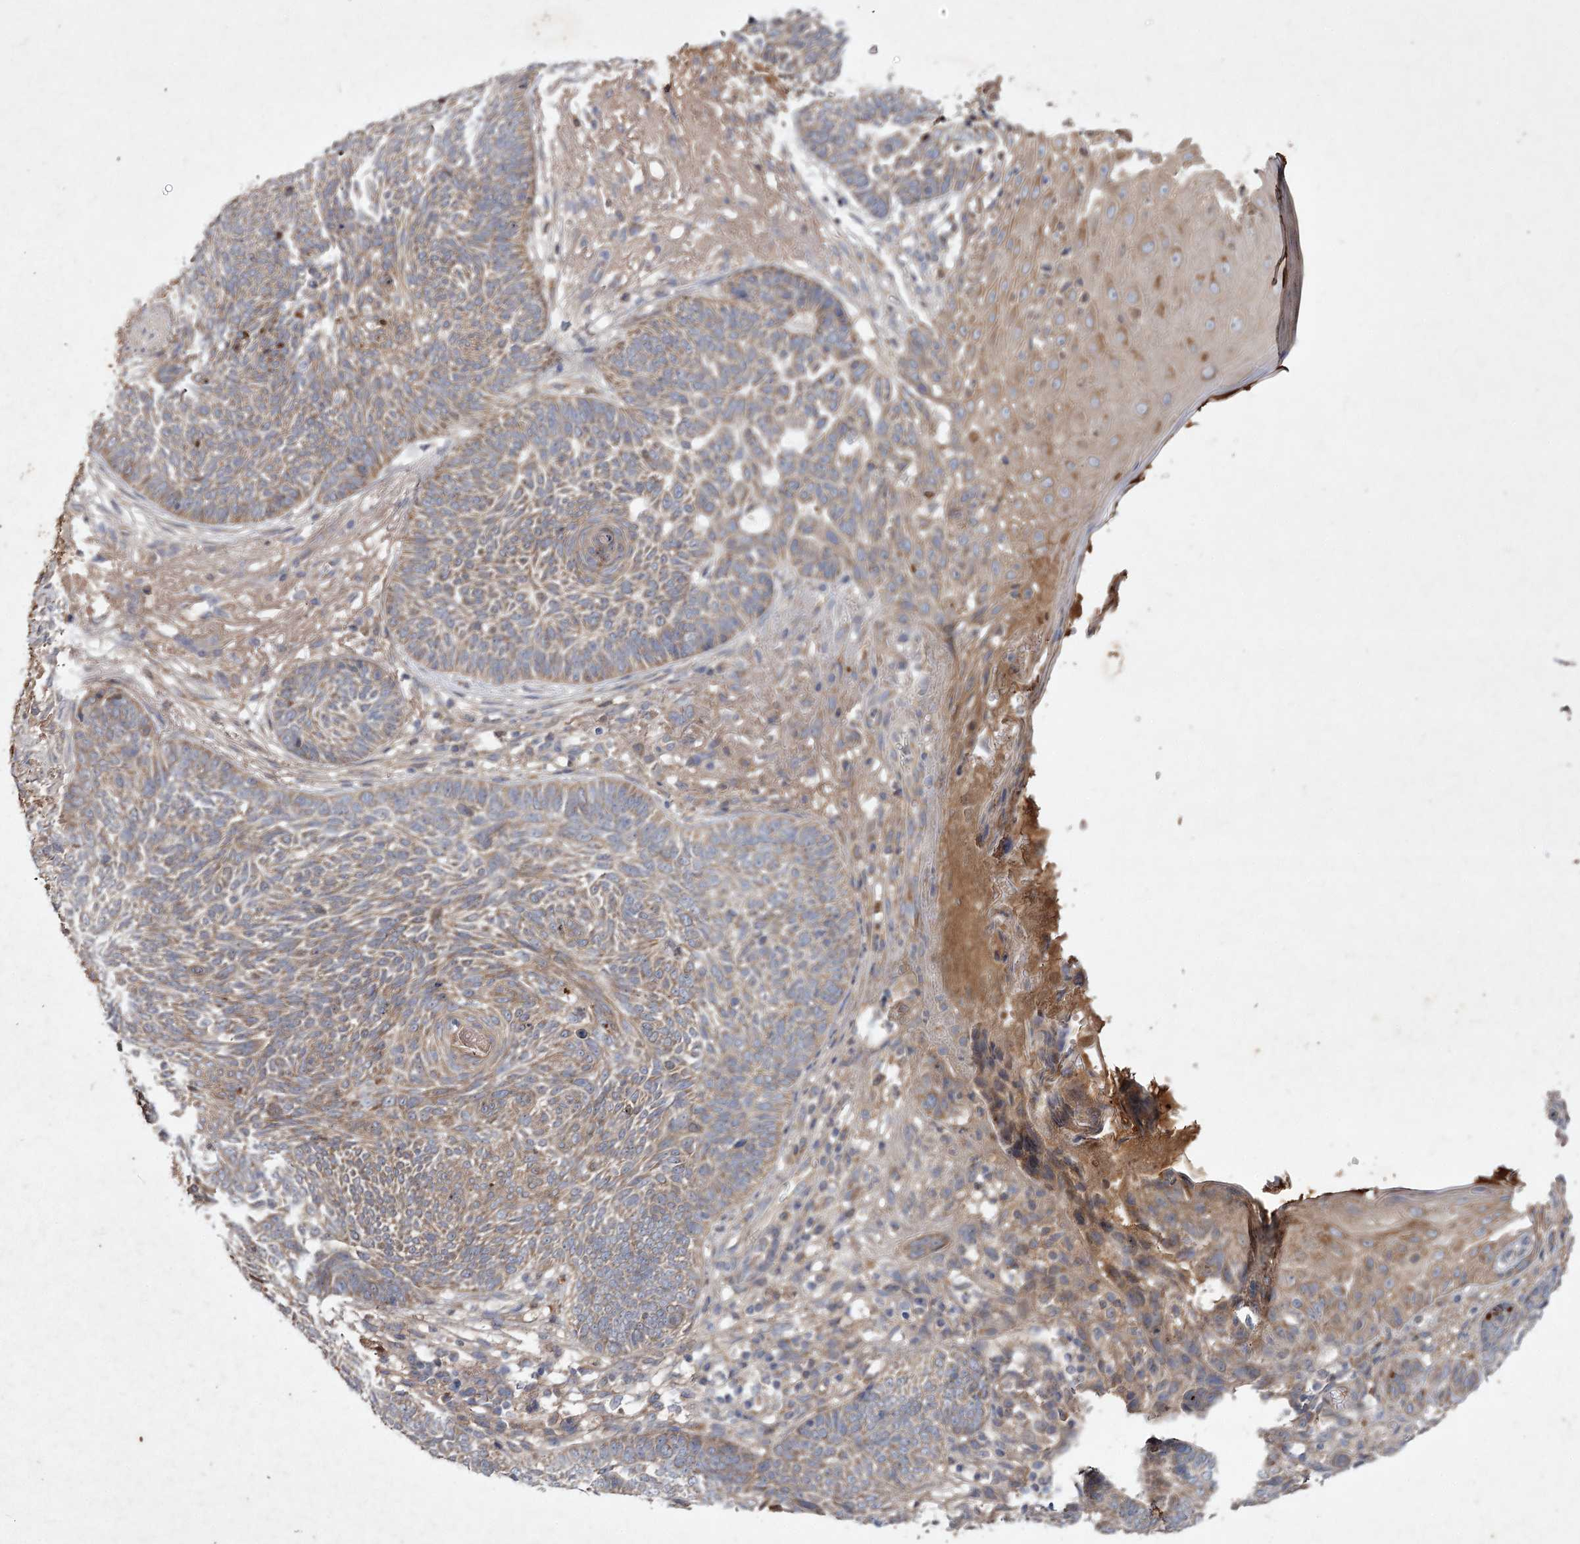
{"staining": {"intensity": "weak", "quantity": ">75%", "location": "cytoplasmic/membranous"}, "tissue": "skin cancer", "cell_type": "Tumor cells", "image_type": "cancer", "snomed": [{"axis": "morphology", "description": "Normal tissue, NOS"}, {"axis": "morphology", "description": "Basal cell carcinoma"}, {"axis": "topography", "description": "Skin"}], "caption": "Weak cytoplasmic/membranous expression for a protein is appreciated in approximately >75% of tumor cells of basal cell carcinoma (skin) using immunohistochemistry (IHC).", "gene": "MFN1", "patient": {"sex": "male", "age": 64}}